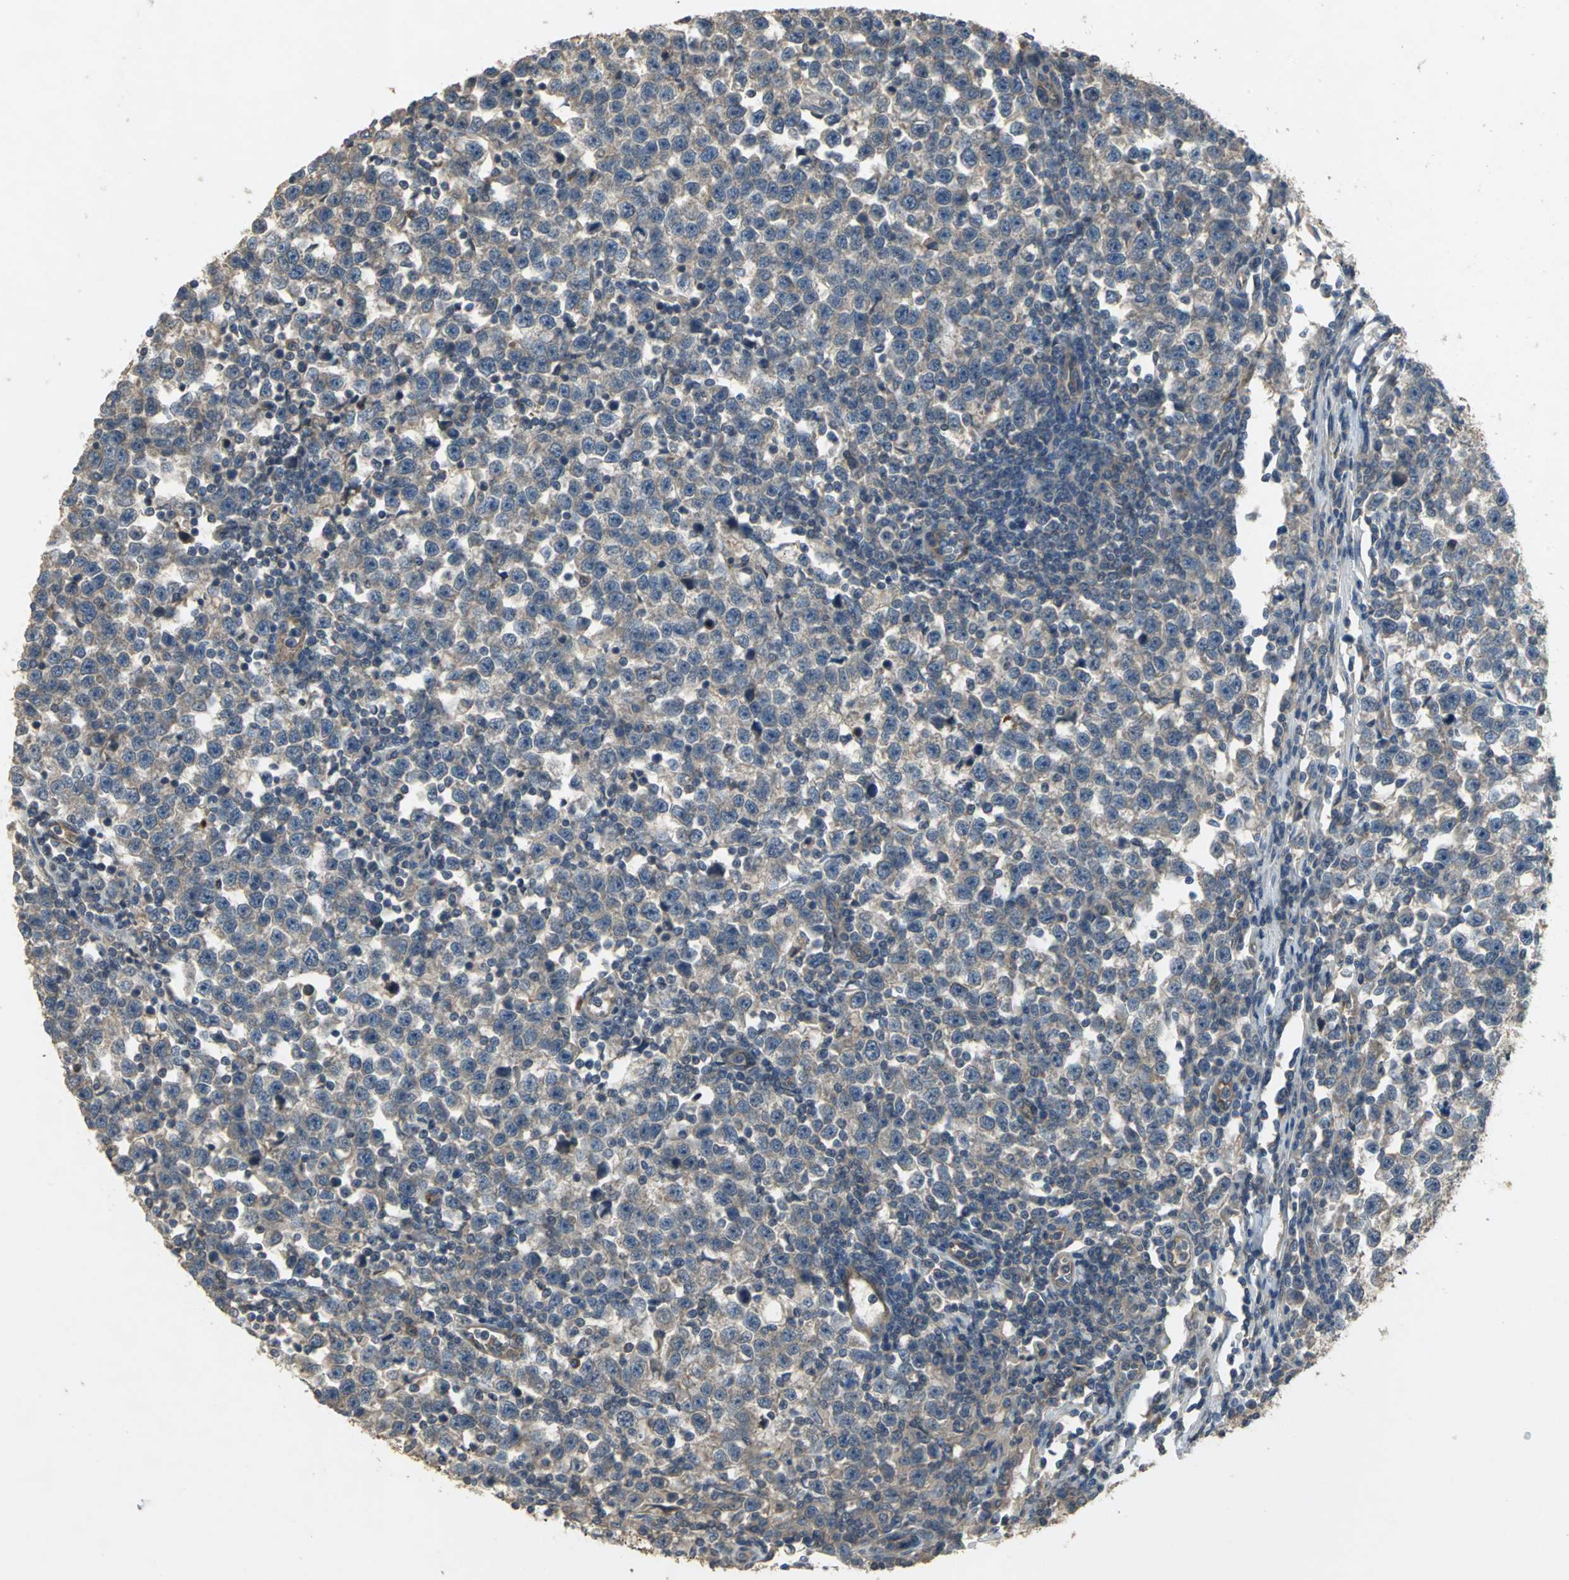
{"staining": {"intensity": "weak", "quantity": ">75%", "location": "cytoplasmic/membranous"}, "tissue": "testis cancer", "cell_type": "Tumor cells", "image_type": "cancer", "snomed": [{"axis": "morphology", "description": "Seminoma, NOS"}, {"axis": "topography", "description": "Testis"}], "caption": "Tumor cells exhibit low levels of weak cytoplasmic/membranous expression in approximately >75% of cells in human seminoma (testis).", "gene": "MET", "patient": {"sex": "male", "age": 43}}